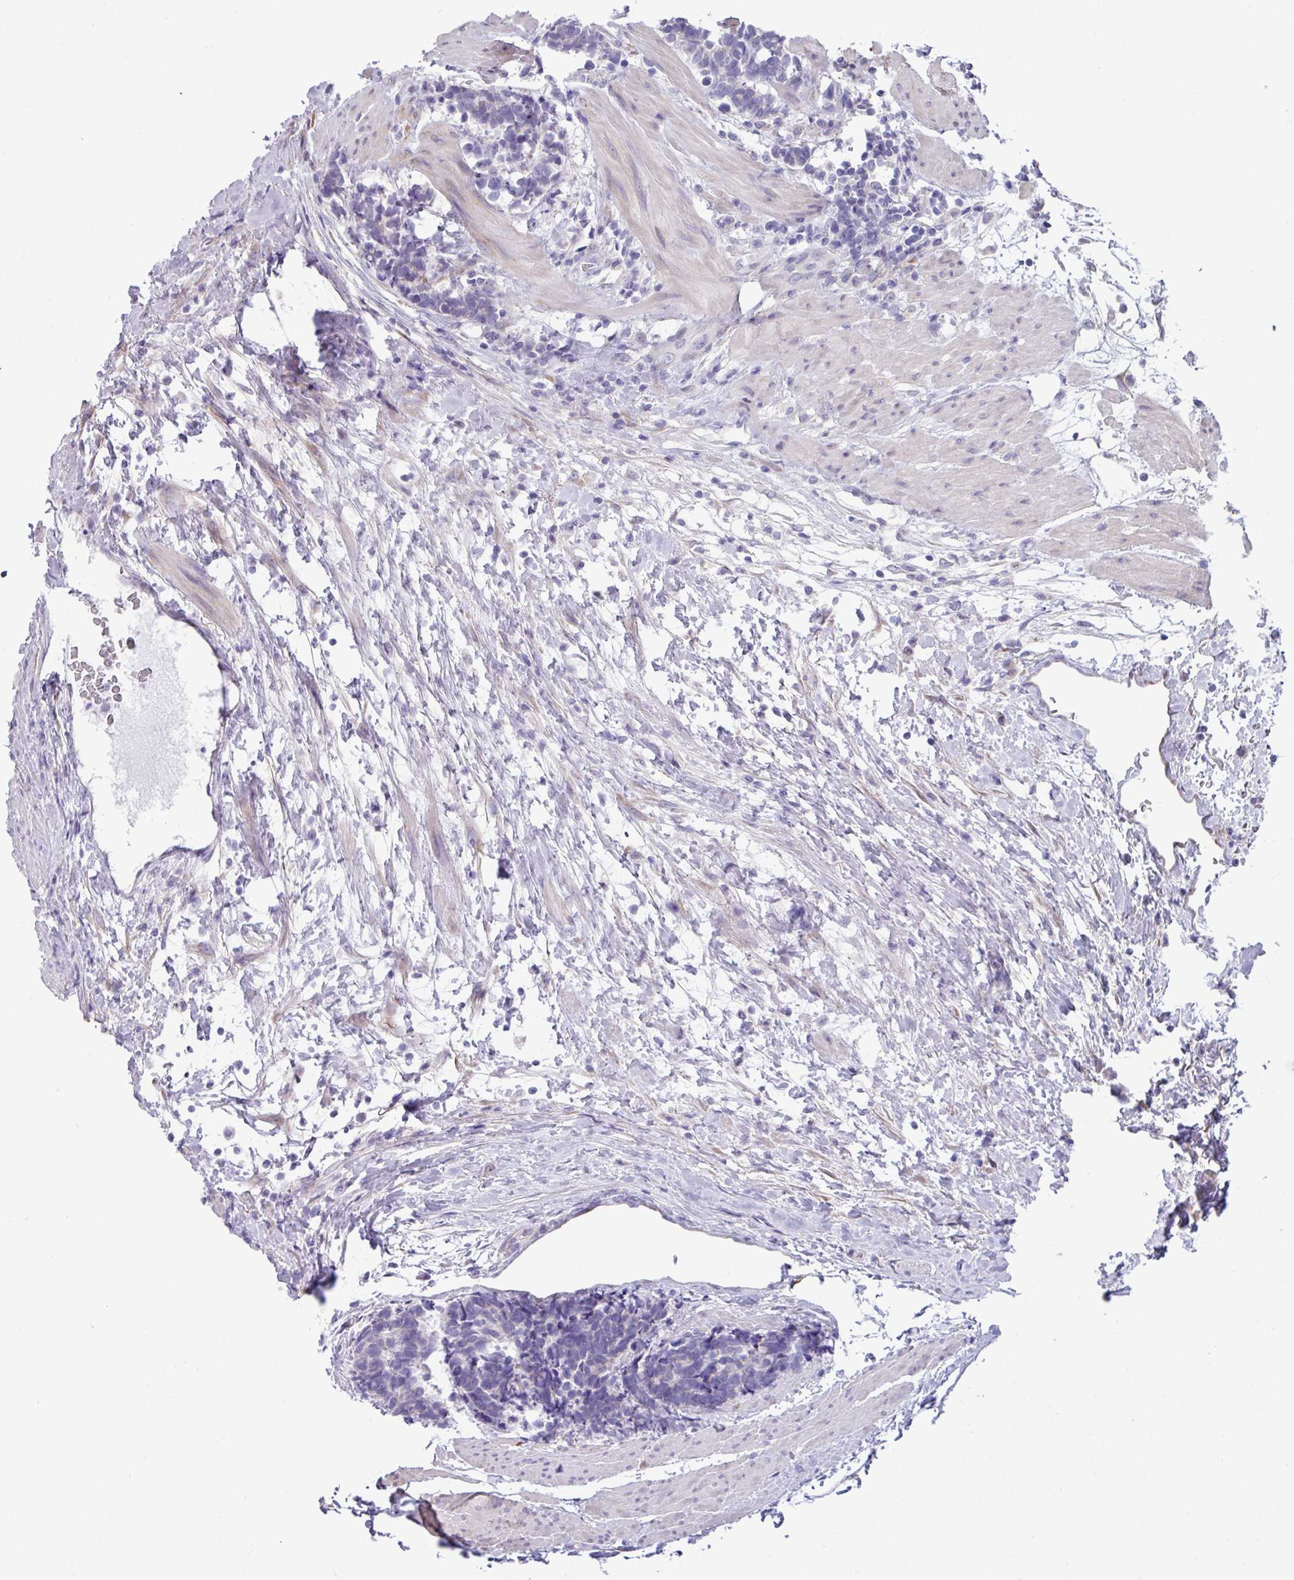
{"staining": {"intensity": "negative", "quantity": "none", "location": "none"}, "tissue": "carcinoid", "cell_type": "Tumor cells", "image_type": "cancer", "snomed": [{"axis": "morphology", "description": "Carcinoid, malignant, NOS"}, {"axis": "topography", "description": "Colon"}], "caption": "This is an IHC histopathology image of malignant carcinoid. There is no staining in tumor cells.", "gene": "IRGC", "patient": {"sex": "female", "age": 52}}